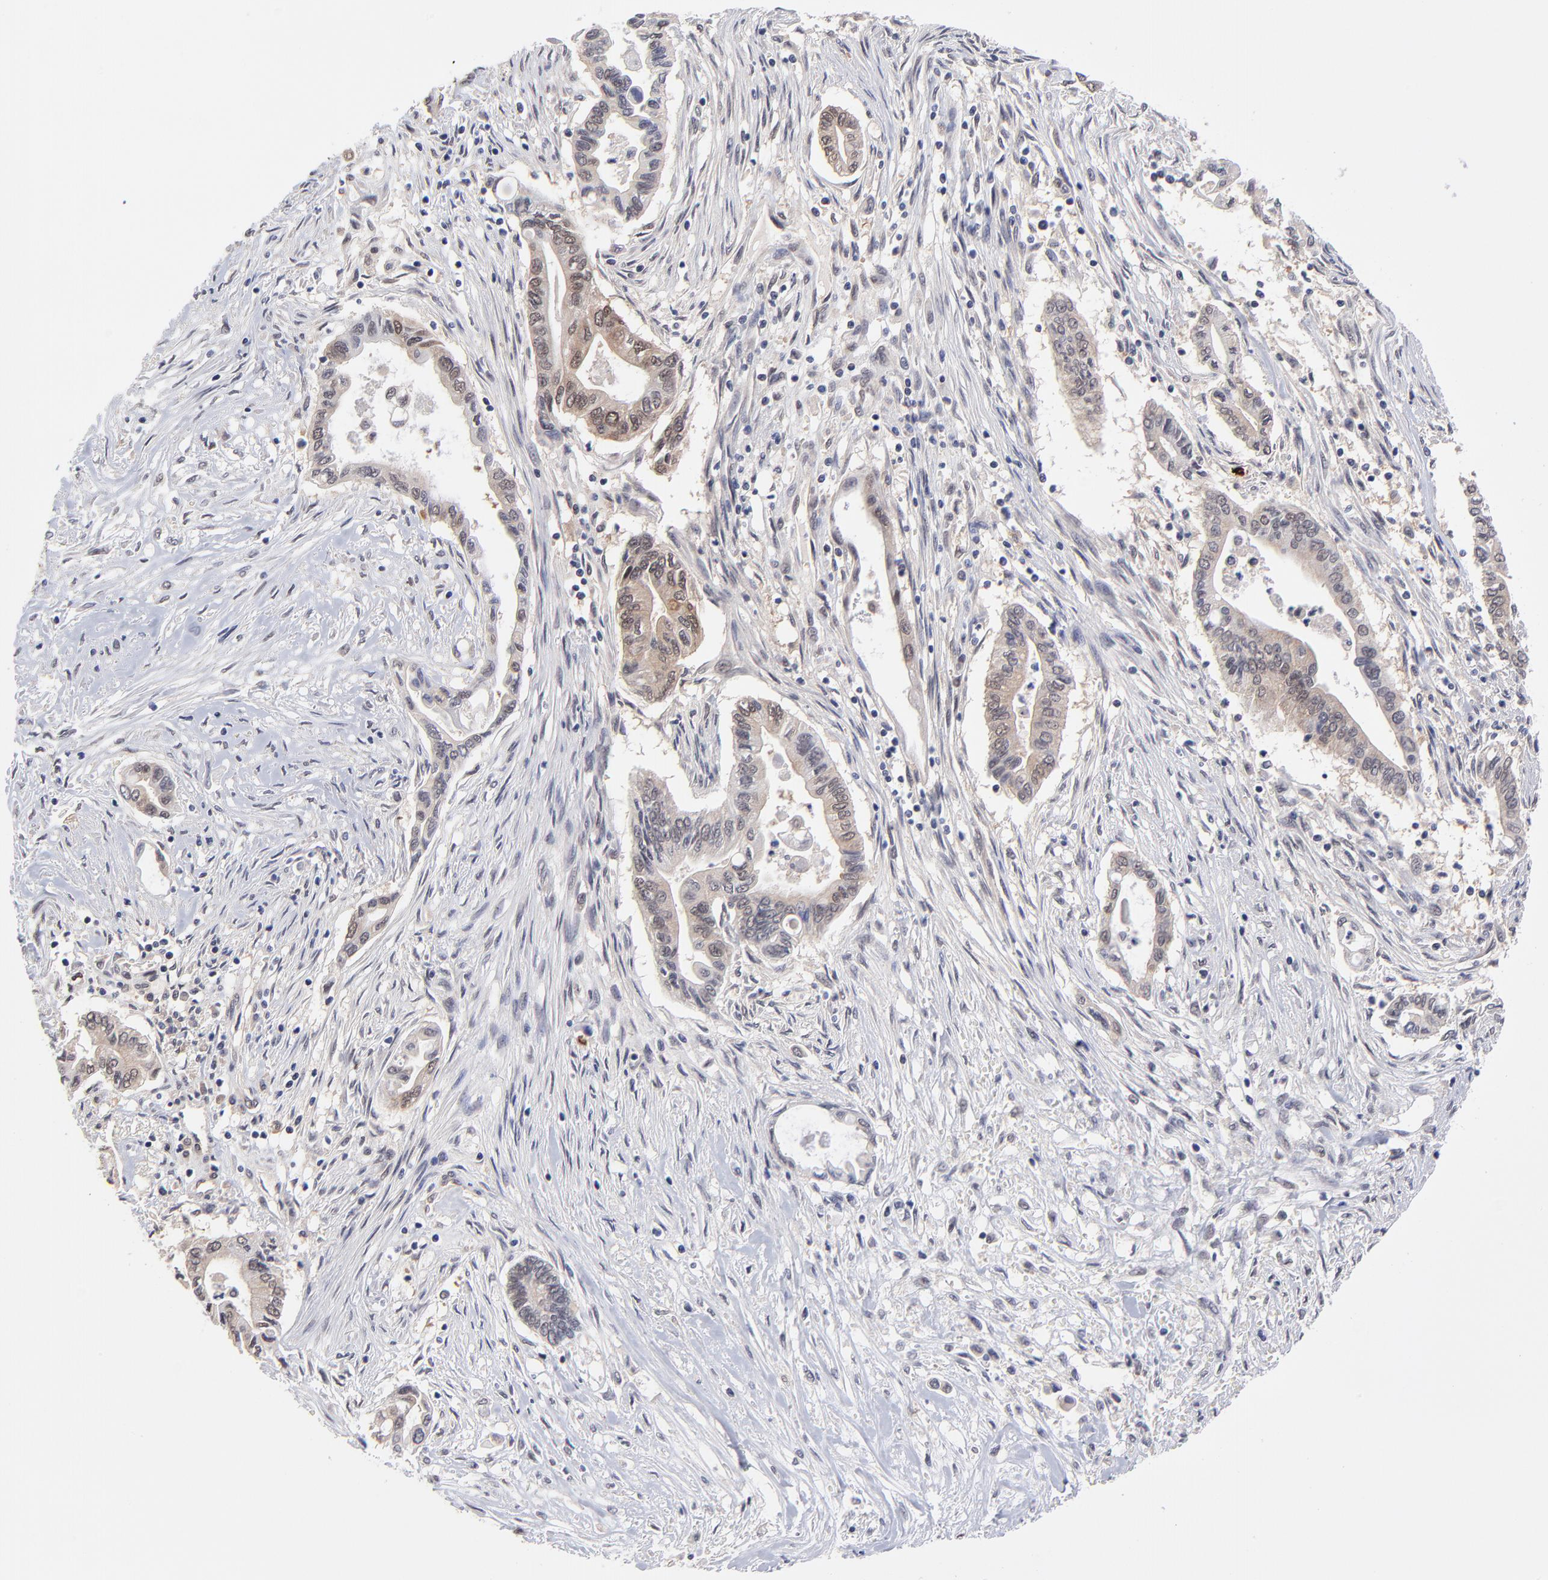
{"staining": {"intensity": "weak", "quantity": ">75%", "location": "cytoplasmic/membranous"}, "tissue": "pancreatic cancer", "cell_type": "Tumor cells", "image_type": "cancer", "snomed": [{"axis": "morphology", "description": "Adenocarcinoma, NOS"}, {"axis": "topography", "description": "Pancreas"}], "caption": "This histopathology image shows immunohistochemistry staining of human adenocarcinoma (pancreatic), with low weak cytoplasmic/membranous staining in about >75% of tumor cells.", "gene": "UBE2E3", "patient": {"sex": "female", "age": 57}}